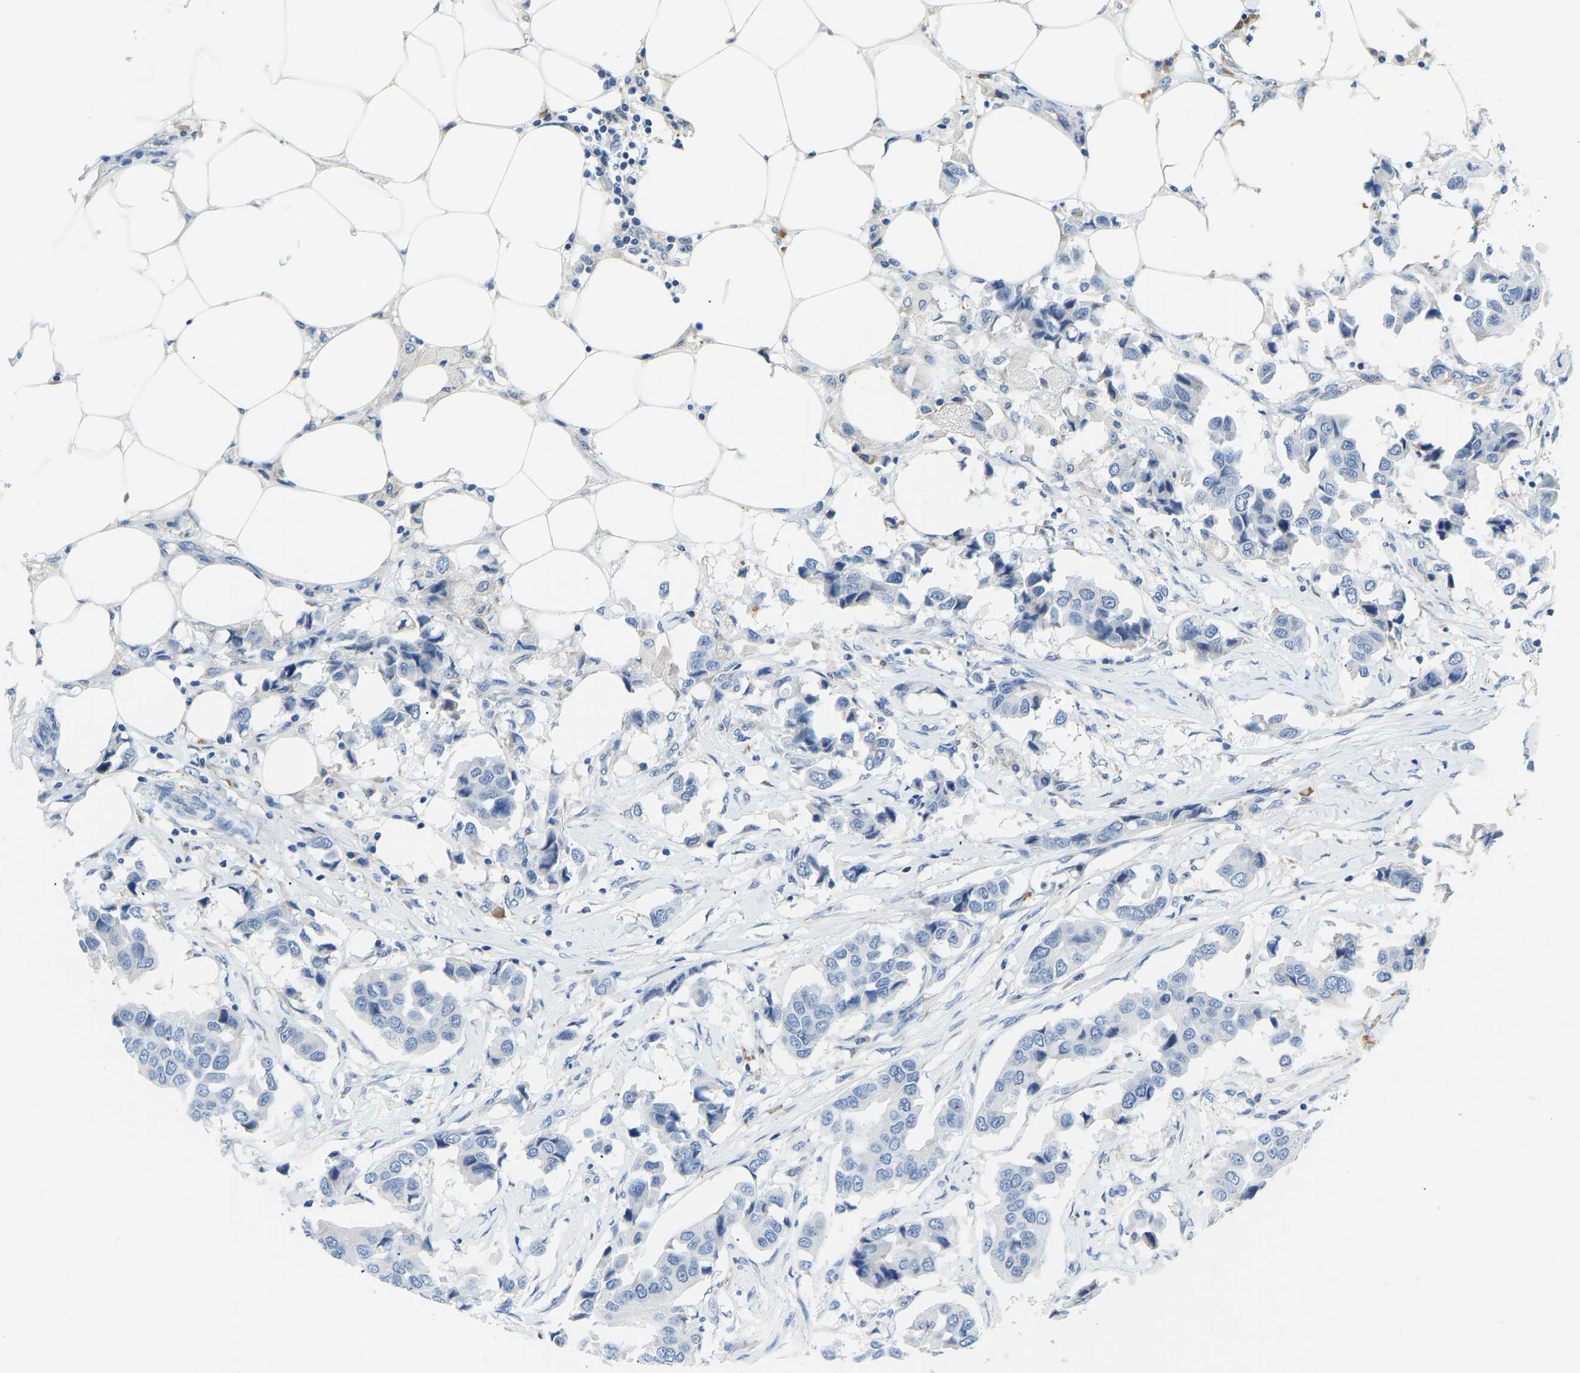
{"staining": {"intensity": "negative", "quantity": "none", "location": "none"}, "tissue": "breast cancer", "cell_type": "Tumor cells", "image_type": "cancer", "snomed": [{"axis": "morphology", "description": "Duct carcinoma"}, {"axis": "topography", "description": "Breast"}], "caption": "IHC of breast cancer (invasive ductal carcinoma) displays no positivity in tumor cells.", "gene": "VRK1", "patient": {"sex": "female", "age": 80}}